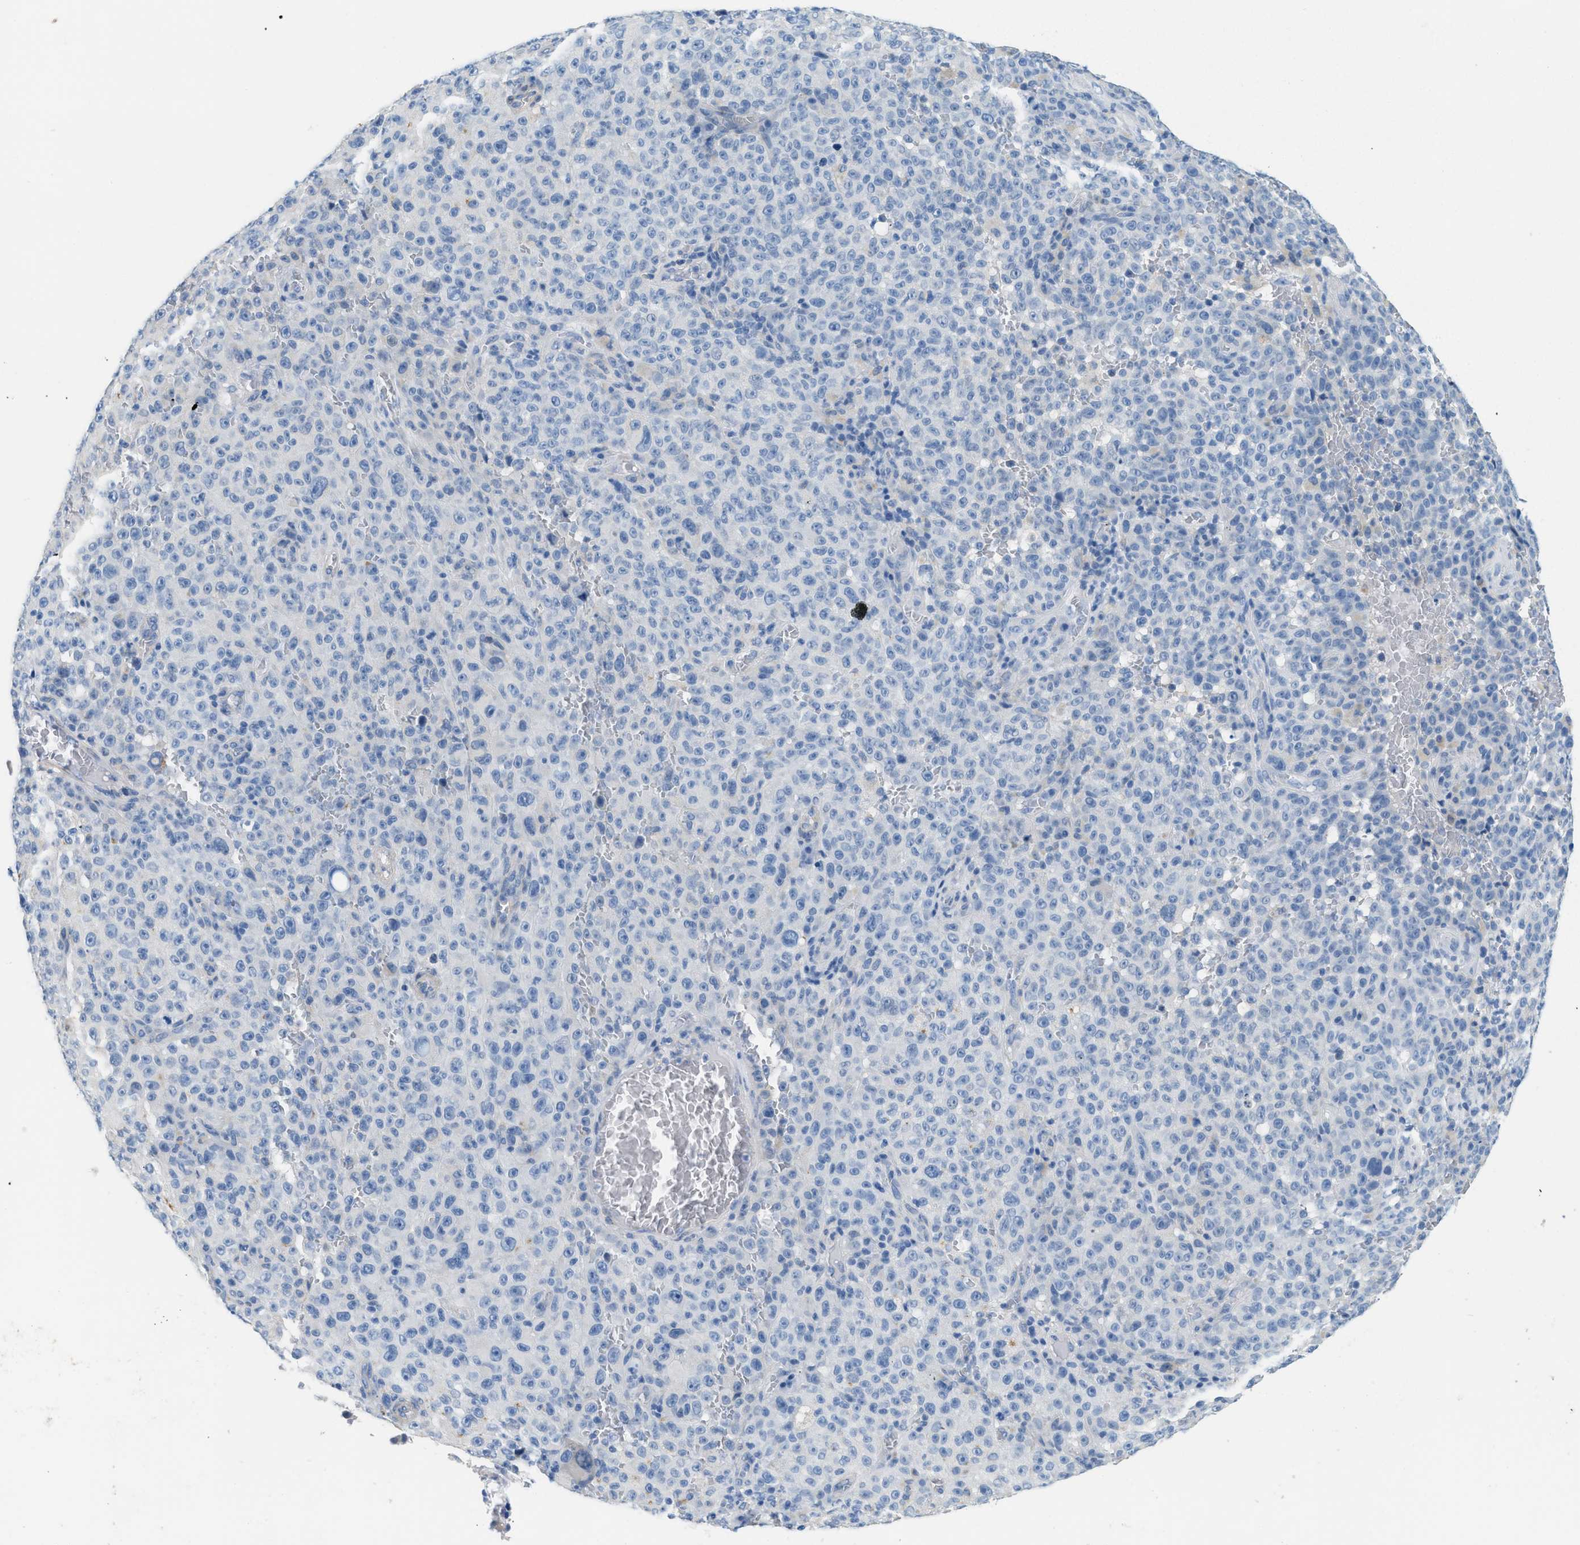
{"staining": {"intensity": "negative", "quantity": "none", "location": "none"}, "tissue": "melanoma", "cell_type": "Tumor cells", "image_type": "cancer", "snomed": [{"axis": "morphology", "description": "Malignant melanoma, NOS"}, {"axis": "topography", "description": "Skin"}], "caption": "Immunohistochemistry (IHC) micrograph of human malignant melanoma stained for a protein (brown), which demonstrates no staining in tumor cells.", "gene": "SPAM1", "patient": {"sex": "female", "age": 82}}